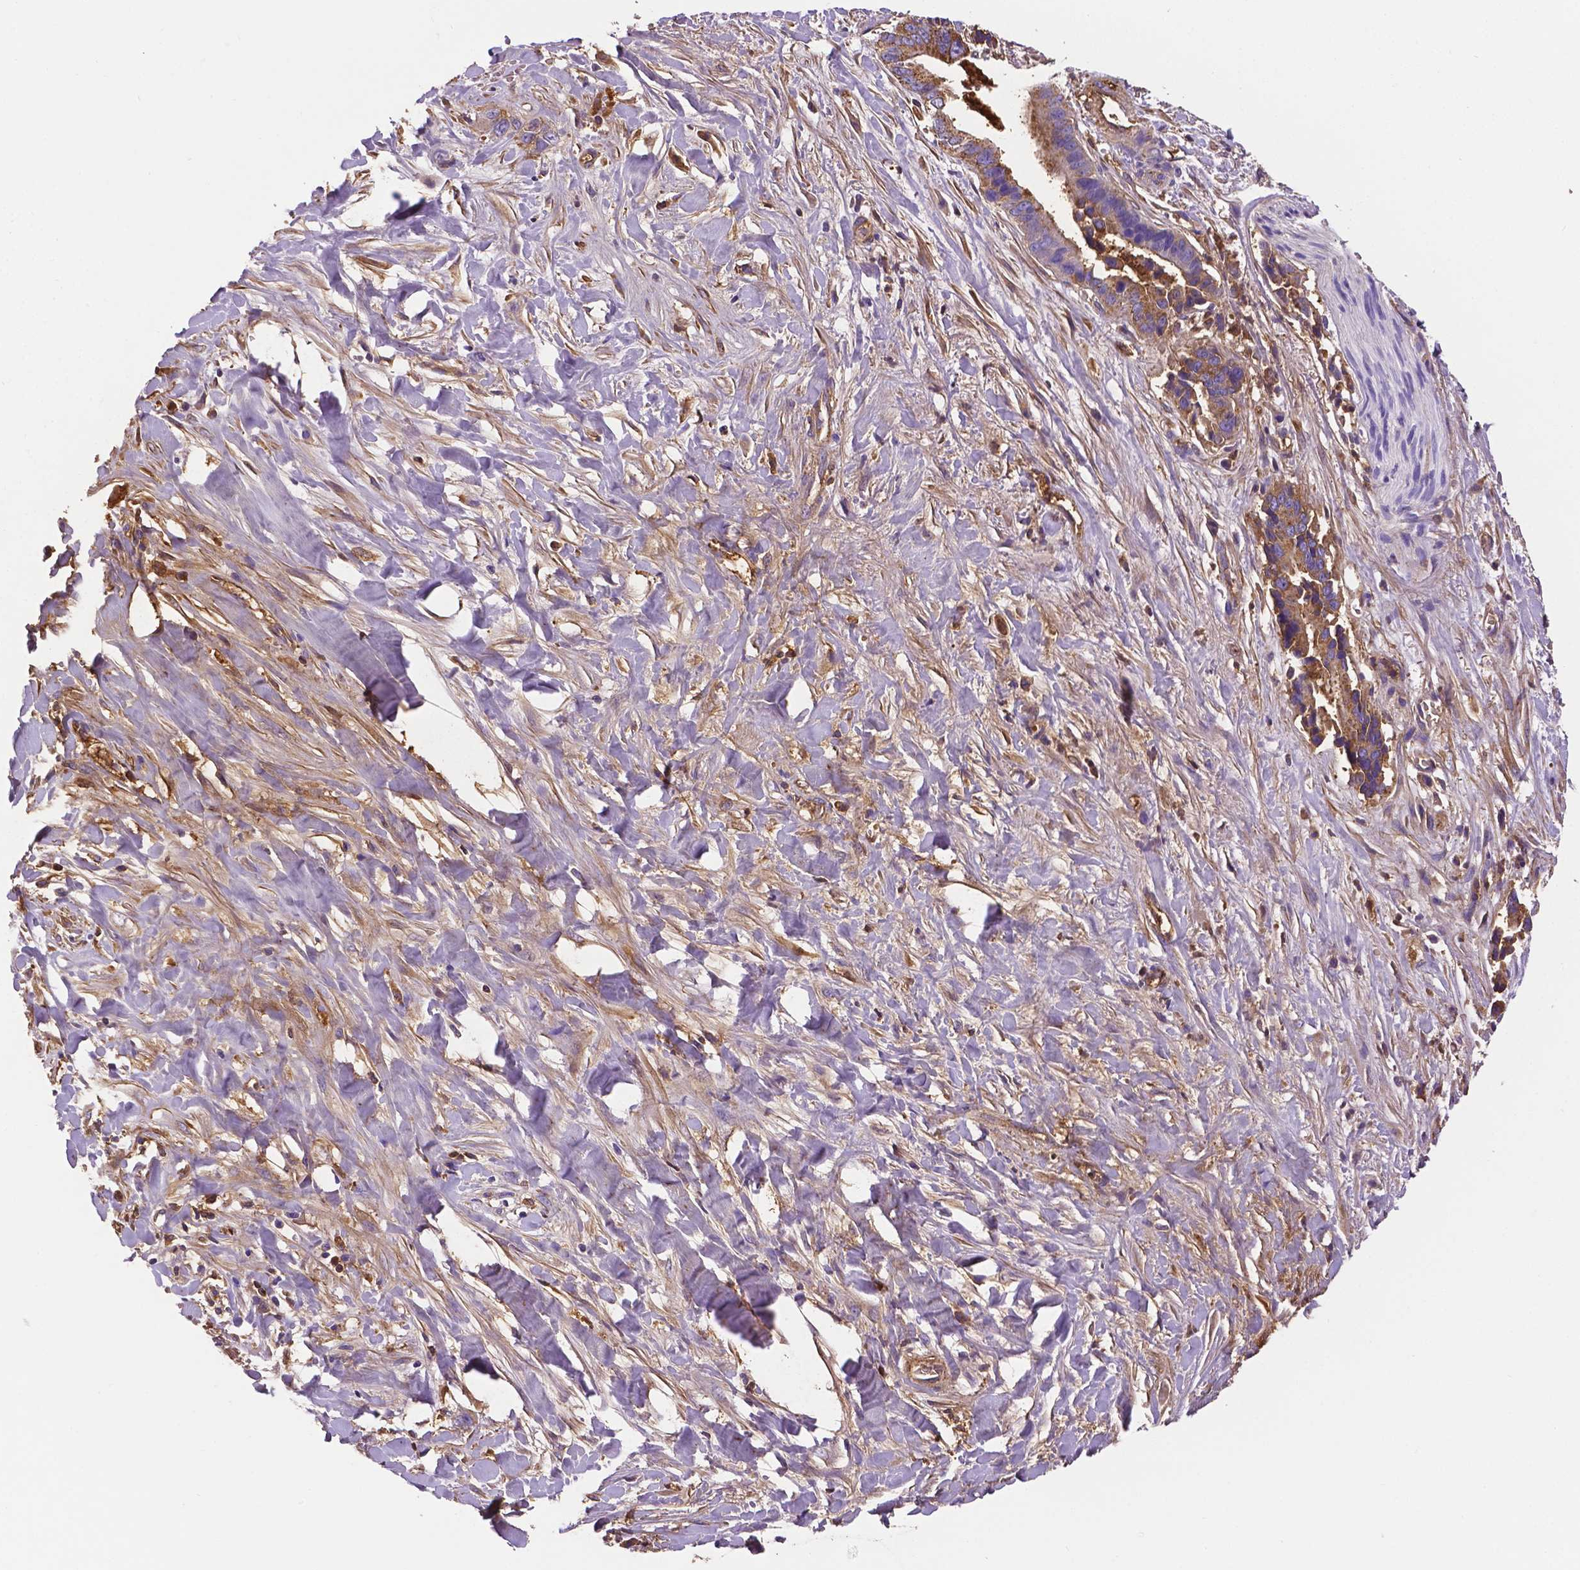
{"staining": {"intensity": "moderate", "quantity": ">75%", "location": "cytoplasmic/membranous"}, "tissue": "liver cancer", "cell_type": "Tumor cells", "image_type": "cancer", "snomed": [{"axis": "morphology", "description": "Cholangiocarcinoma"}, {"axis": "topography", "description": "Liver"}], "caption": "Liver cholangiocarcinoma stained for a protein (brown) reveals moderate cytoplasmic/membranous positive positivity in about >75% of tumor cells.", "gene": "APOE", "patient": {"sex": "female", "age": 79}}